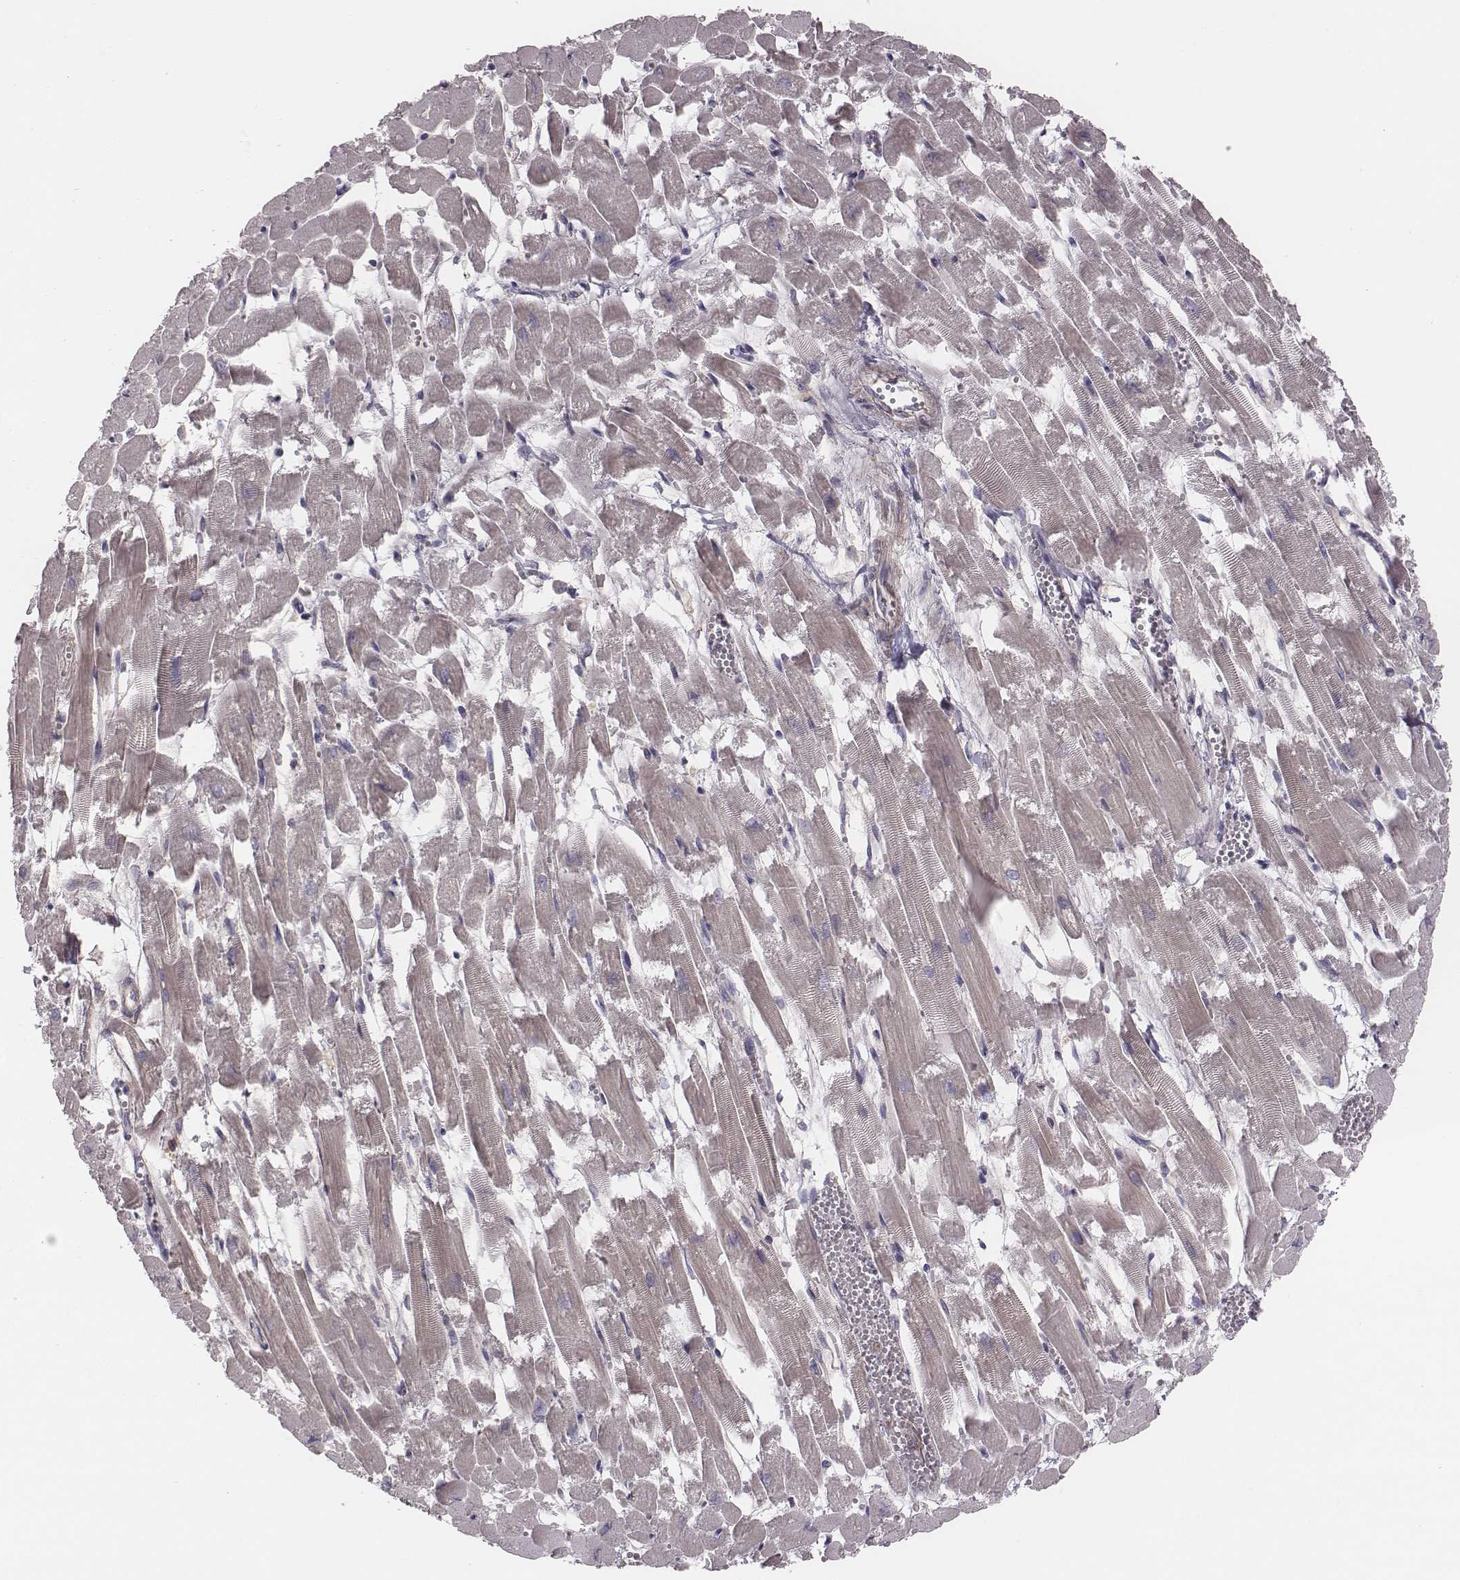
{"staining": {"intensity": "negative", "quantity": "none", "location": "none"}, "tissue": "heart muscle", "cell_type": "Cardiomyocytes", "image_type": "normal", "snomed": [{"axis": "morphology", "description": "Normal tissue, NOS"}, {"axis": "topography", "description": "Heart"}], "caption": "Cardiomyocytes show no significant protein expression in unremarkable heart muscle.", "gene": "CAD", "patient": {"sex": "female", "age": 52}}